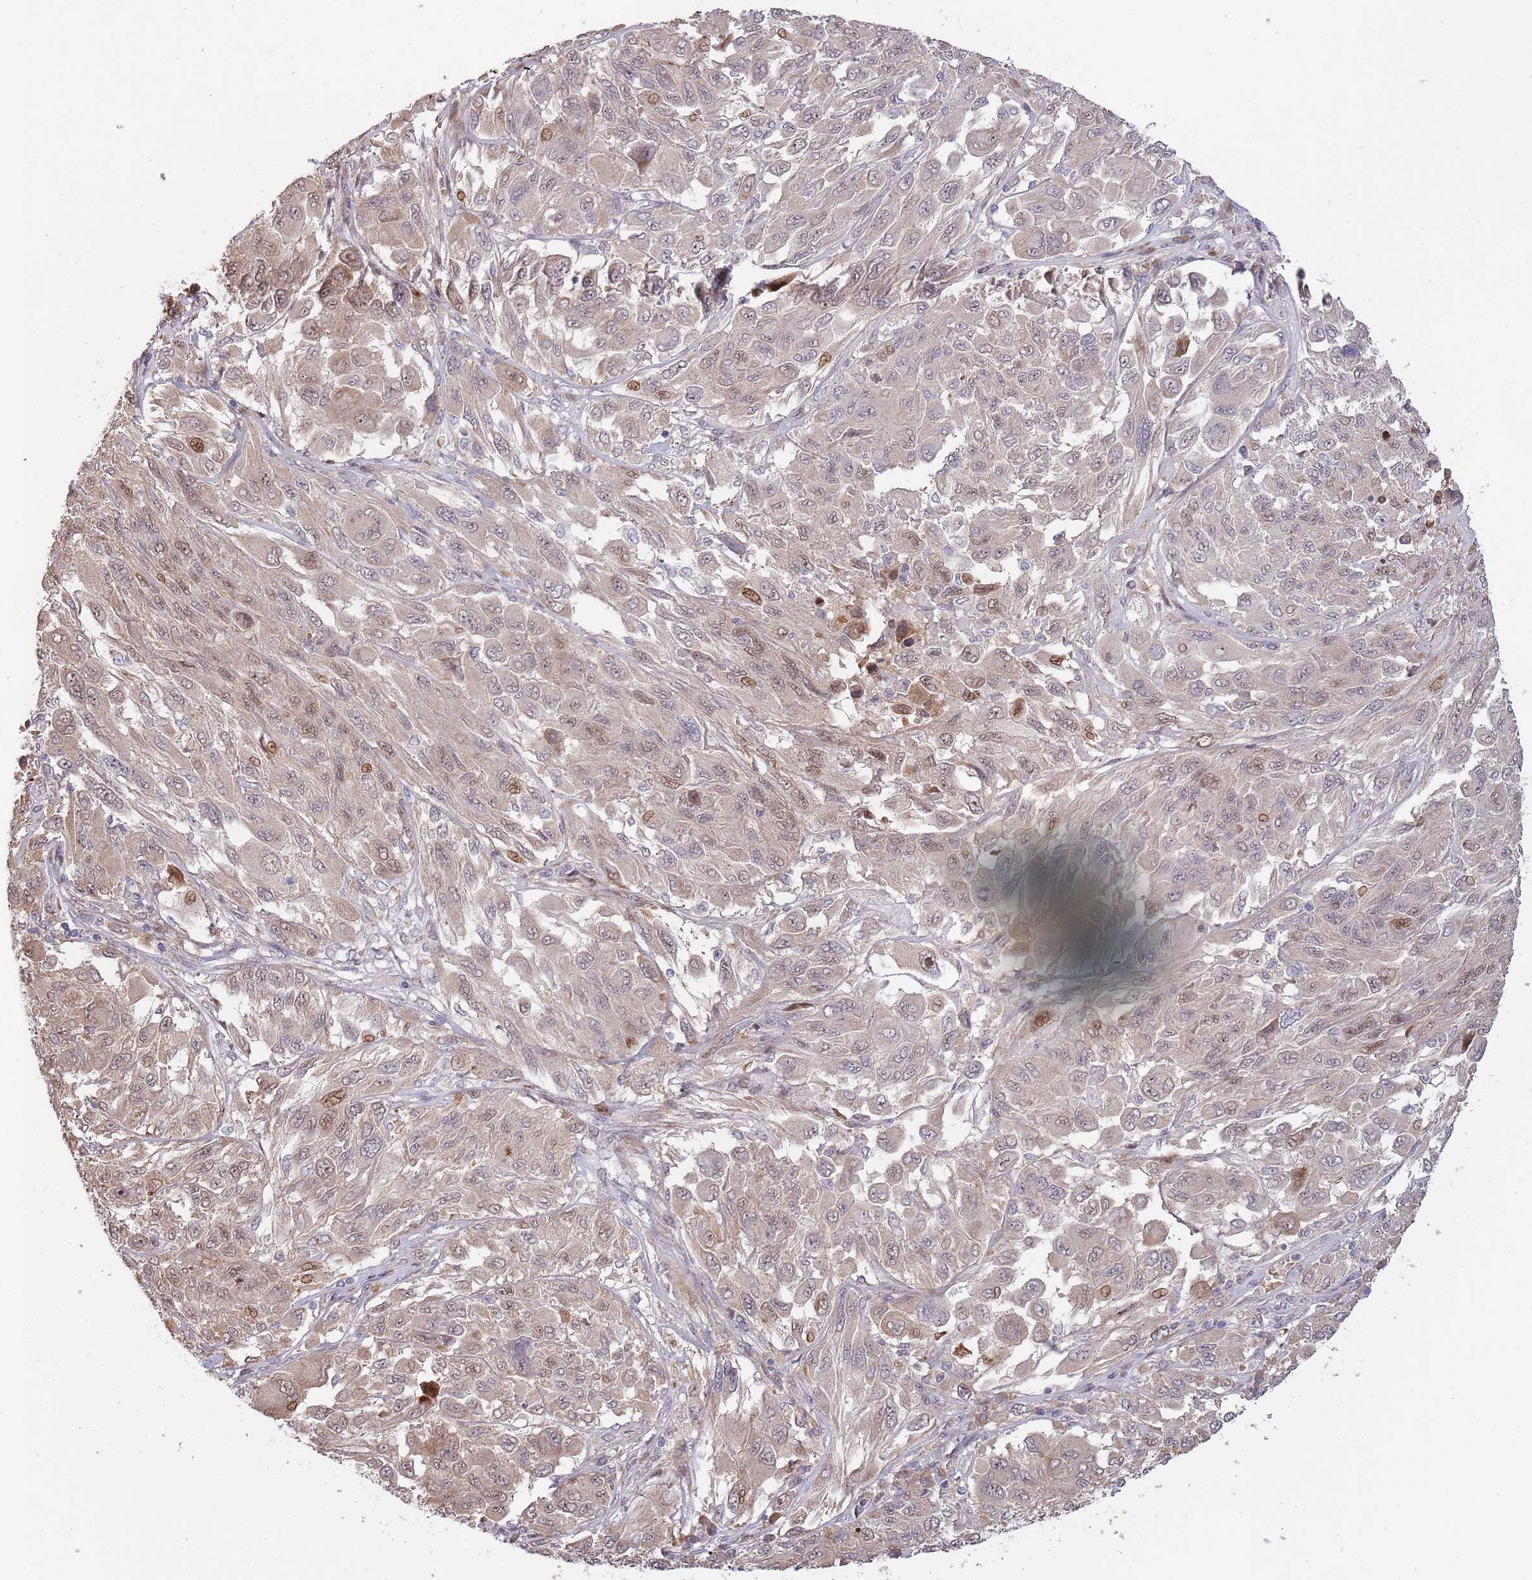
{"staining": {"intensity": "moderate", "quantity": "25%-75%", "location": "nuclear"}, "tissue": "melanoma", "cell_type": "Tumor cells", "image_type": "cancer", "snomed": [{"axis": "morphology", "description": "Malignant melanoma, NOS"}, {"axis": "topography", "description": "Skin"}], "caption": "This photomicrograph reveals melanoma stained with immunohistochemistry to label a protein in brown. The nuclear of tumor cells show moderate positivity for the protein. Nuclei are counter-stained blue.", "gene": "SYNDIG1L", "patient": {"sex": "female", "age": 91}}